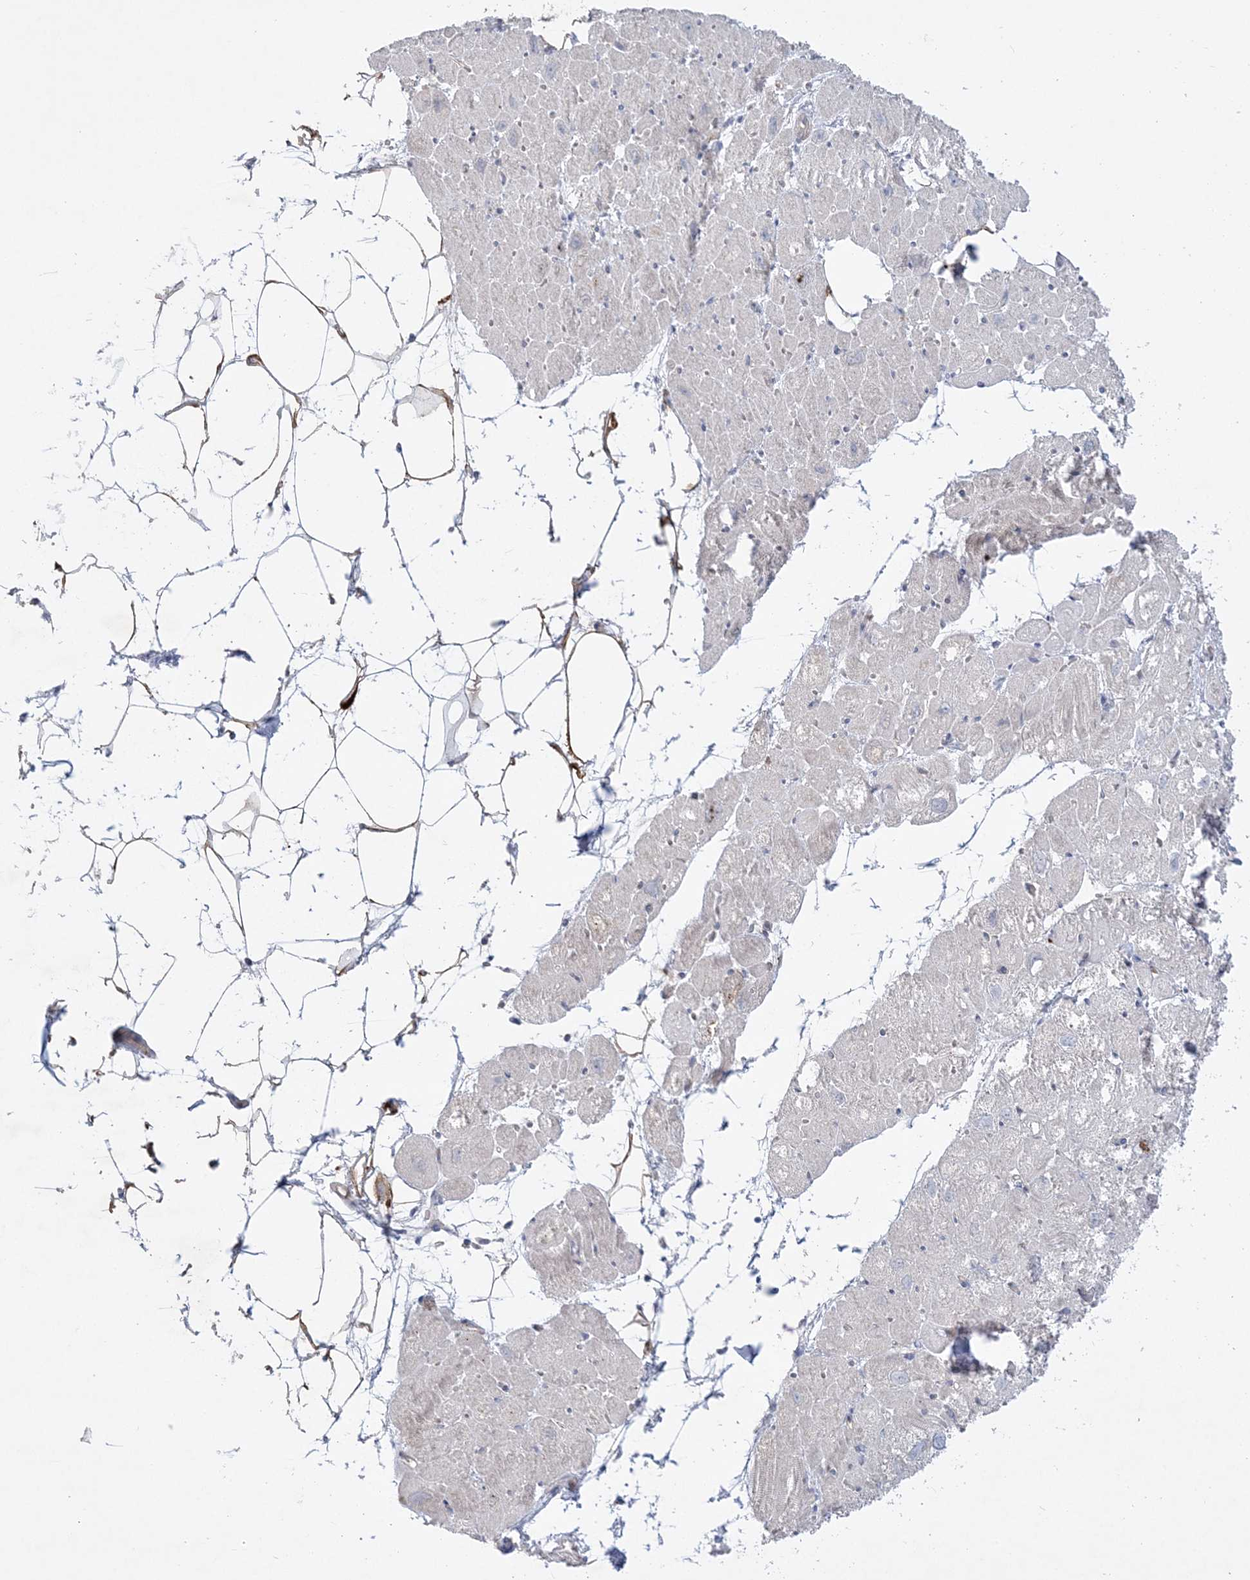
{"staining": {"intensity": "negative", "quantity": "none", "location": "none"}, "tissue": "heart muscle", "cell_type": "Cardiomyocytes", "image_type": "normal", "snomed": [{"axis": "morphology", "description": "Normal tissue, NOS"}, {"axis": "topography", "description": "Heart"}], "caption": "This is an immunohistochemistry (IHC) photomicrograph of normal heart muscle. There is no staining in cardiomyocytes.", "gene": "ADAMTS12", "patient": {"sex": "male", "age": 50}}